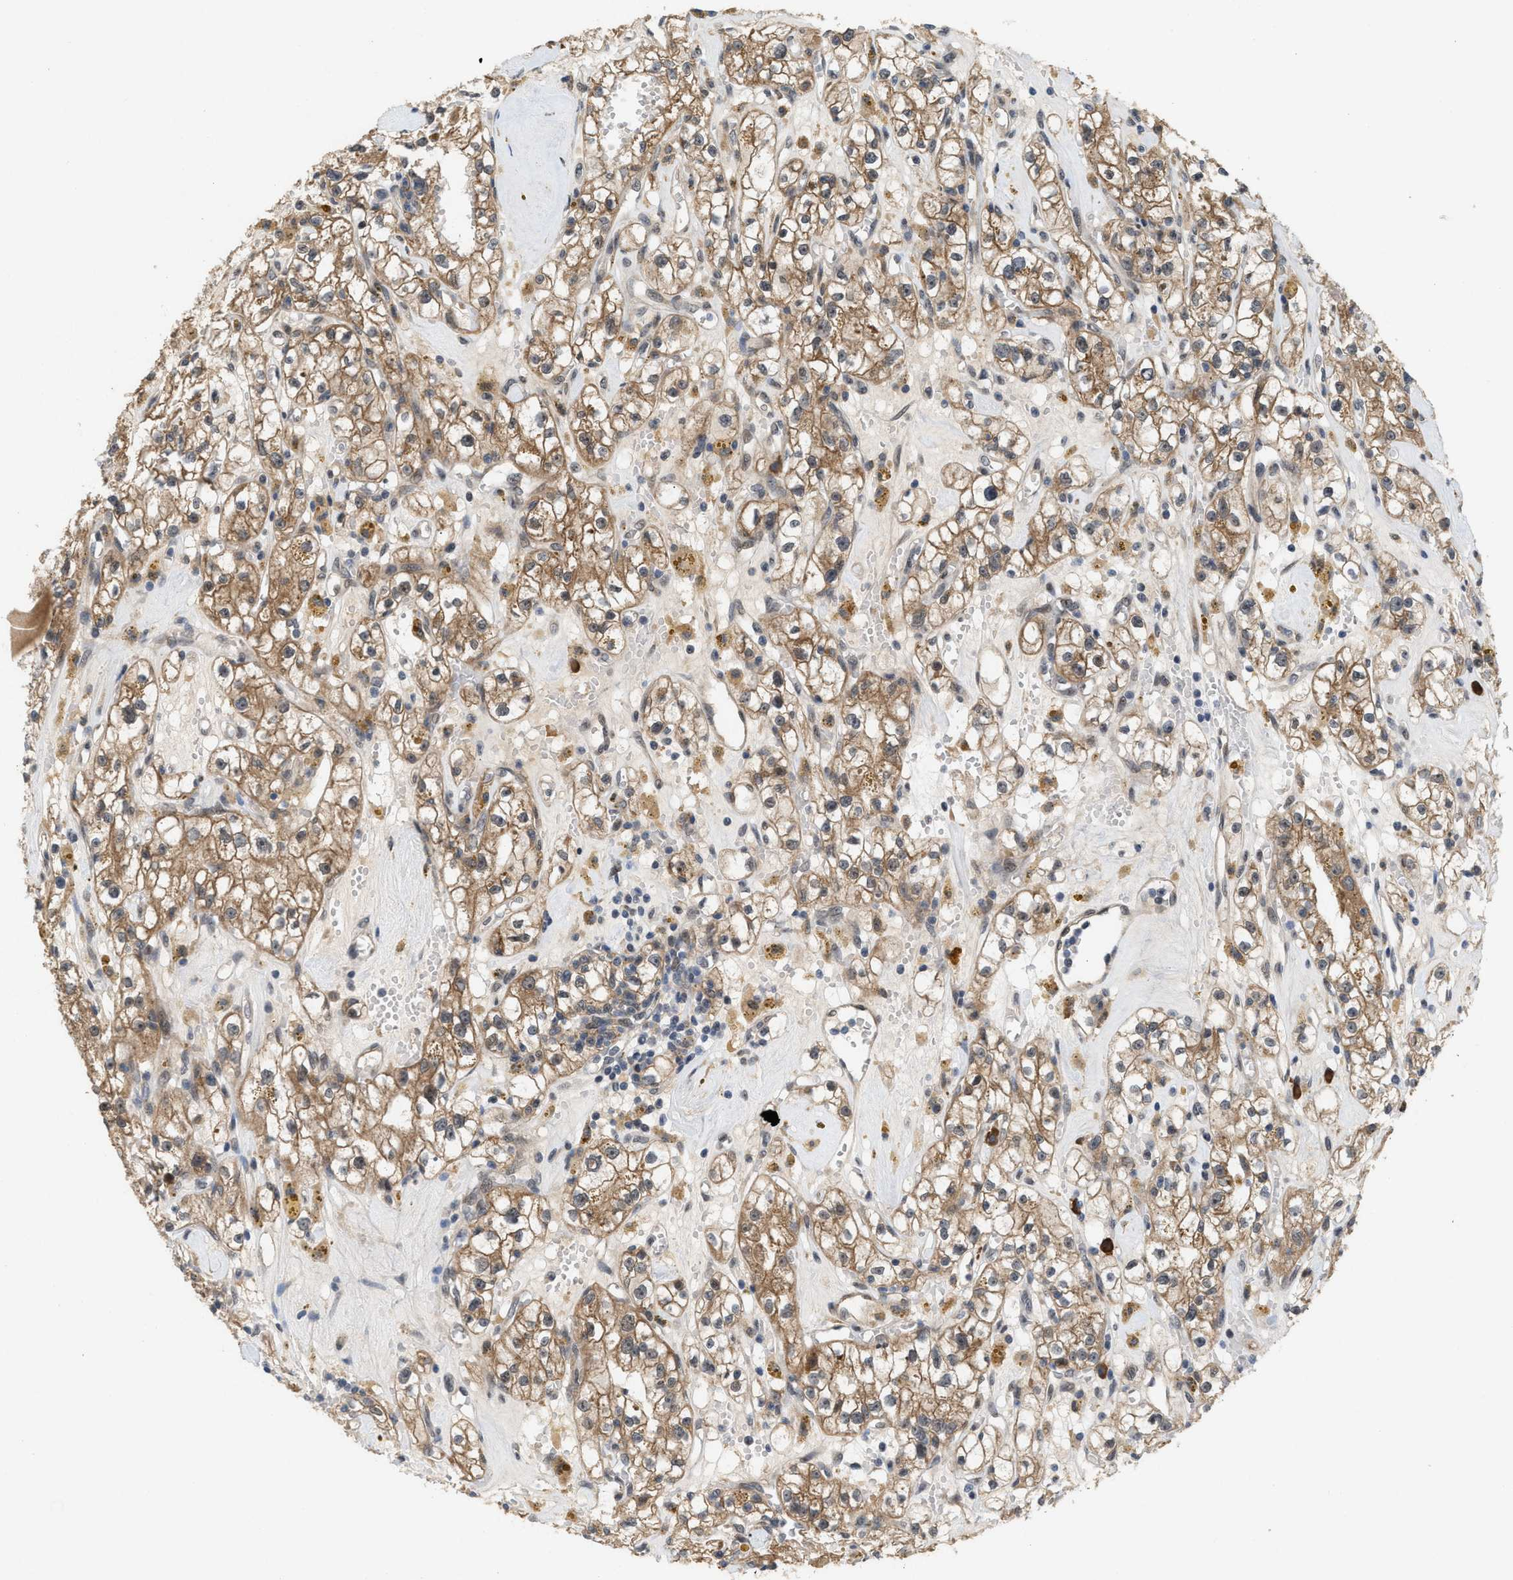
{"staining": {"intensity": "moderate", "quantity": ">75%", "location": "cytoplasmic/membranous"}, "tissue": "renal cancer", "cell_type": "Tumor cells", "image_type": "cancer", "snomed": [{"axis": "morphology", "description": "Adenocarcinoma, NOS"}, {"axis": "topography", "description": "Kidney"}], "caption": "An image showing moderate cytoplasmic/membranous staining in about >75% of tumor cells in renal cancer, as visualized by brown immunohistochemical staining.", "gene": "MFSD6", "patient": {"sex": "male", "age": 56}}